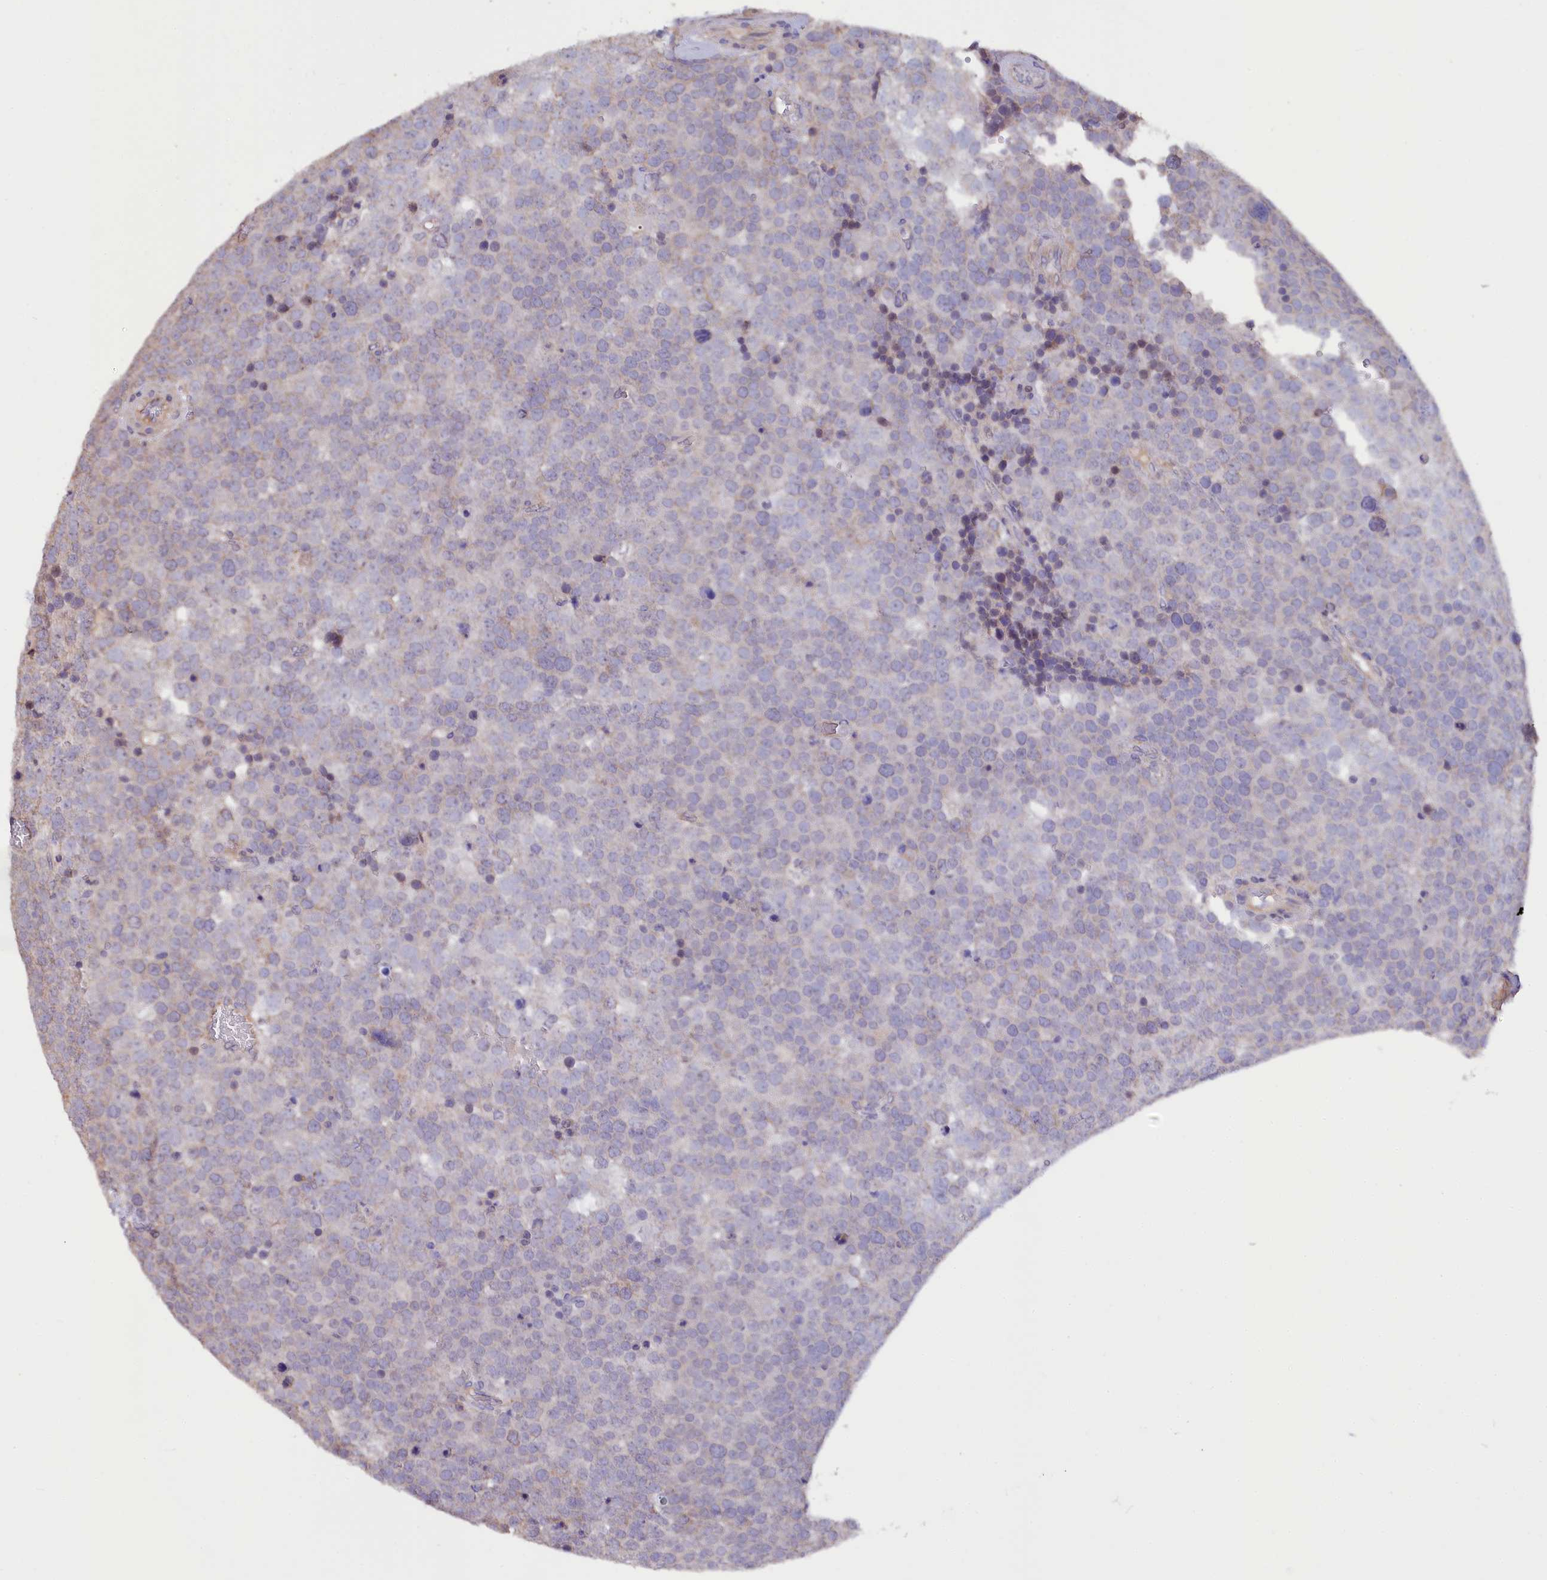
{"staining": {"intensity": "negative", "quantity": "none", "location": "none"}, "tissue": "testis cancer", "cell_type": "Tumor cells", "image_type": "cancer", "snomed": [{"axis": "morphology", "description": "Seminoma, NOS"}, {"axis": "topography", "description": "Testis"}], "caption": "Protein analysis of testis cancer (seminoma) shows no significant expression in tumor cells.", "gene": "RPUSD3", "patient": {"sex": "male", "age": 71}}